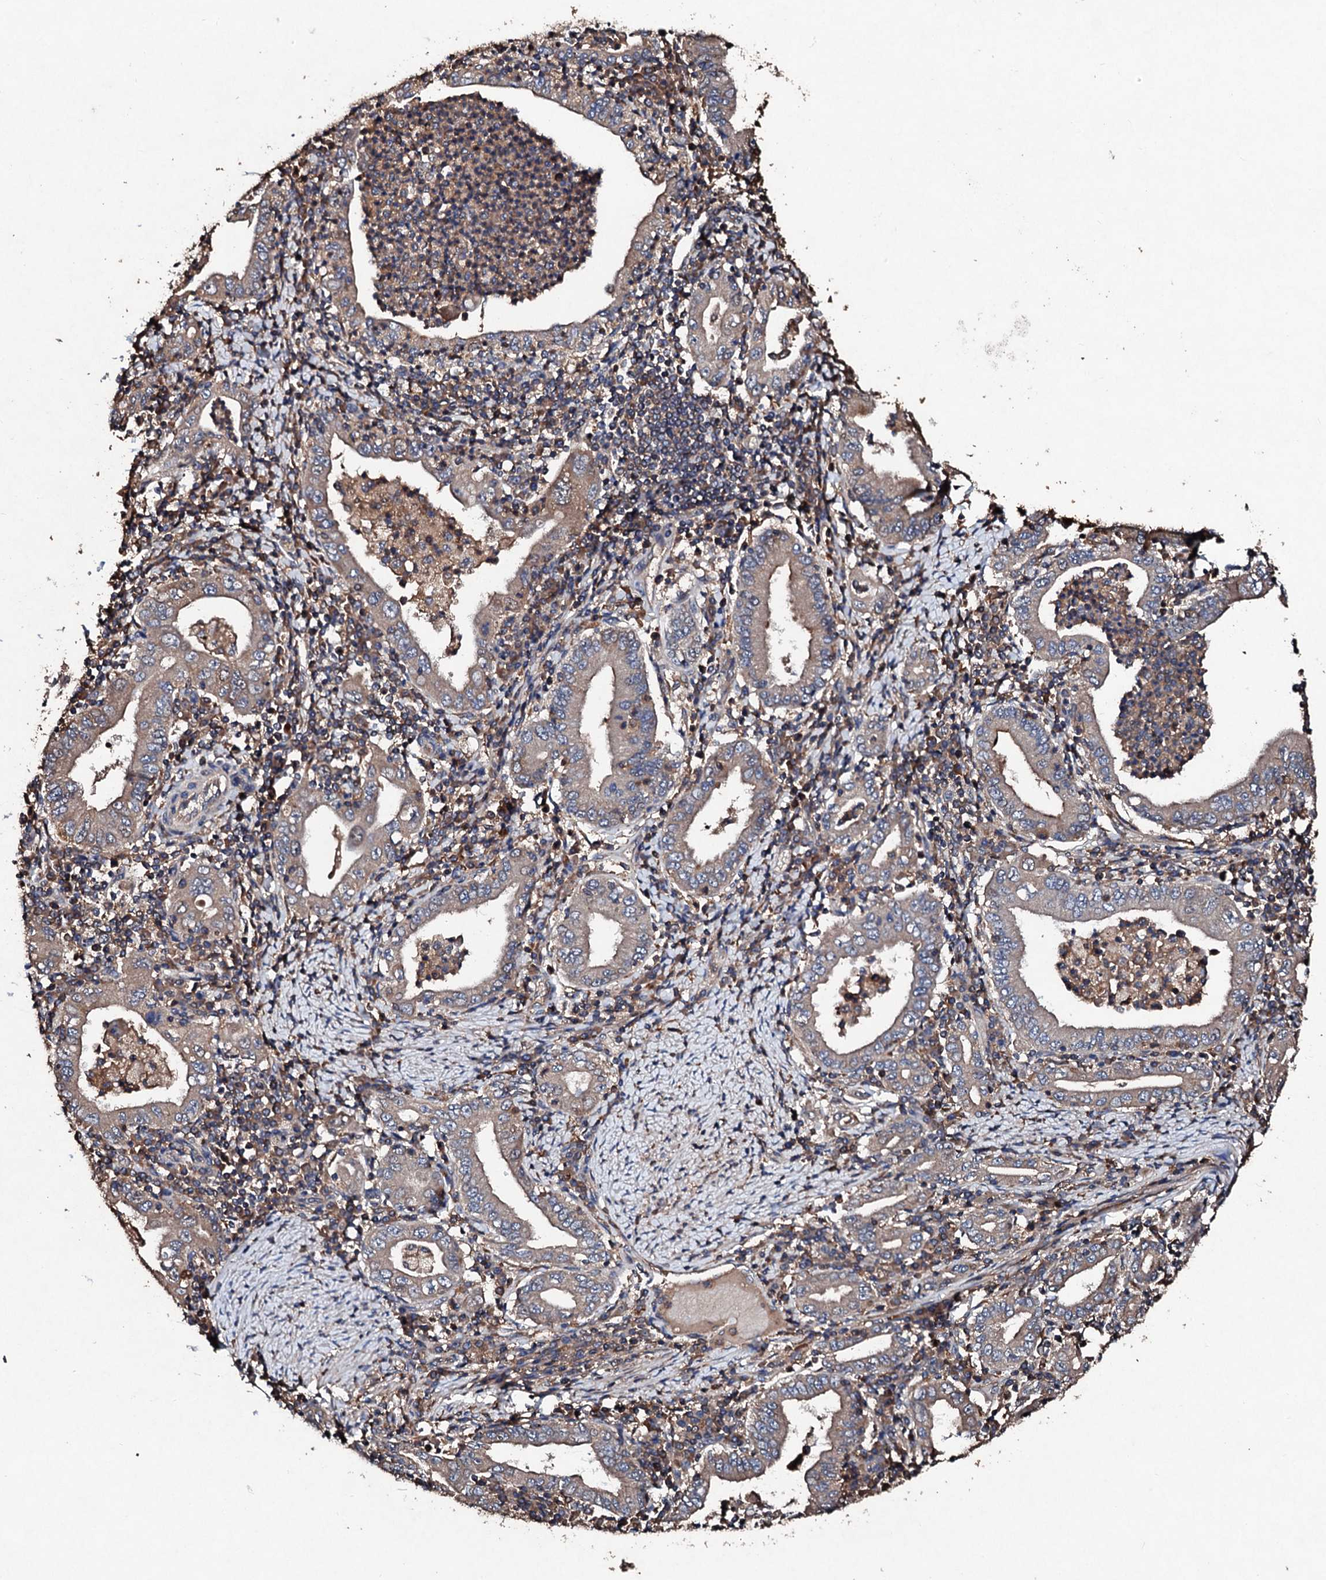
{"staining": {"intensity": "weak", "quantity": "25%-75%", "location": "cytoplasmic/membranous"}, "tissue": "stomach cancer", "cell_type": "Tumor cells", "image_type": "cancer", "snomed": [{"axis": "morphology", "description": "Normal tissue, NOS"}, {"axis": "morphology", "description": "Adenocarcinoma, NOS"}, {"axis": "topography", "description": "Esophagus"}, {"axis": "topography", "description": "Stomach, upper"}, {"axis": "topography", "description": "Peripheral nerve tissue"}], "caption": "There is low levels of weak cytoplasmic/membranous expression in tumor cells of stomach cancer, as demonstrated by immunohistochemical staining (brown color).", "gene": "KERA", "patient": {"sex": "male", "age": 62}}